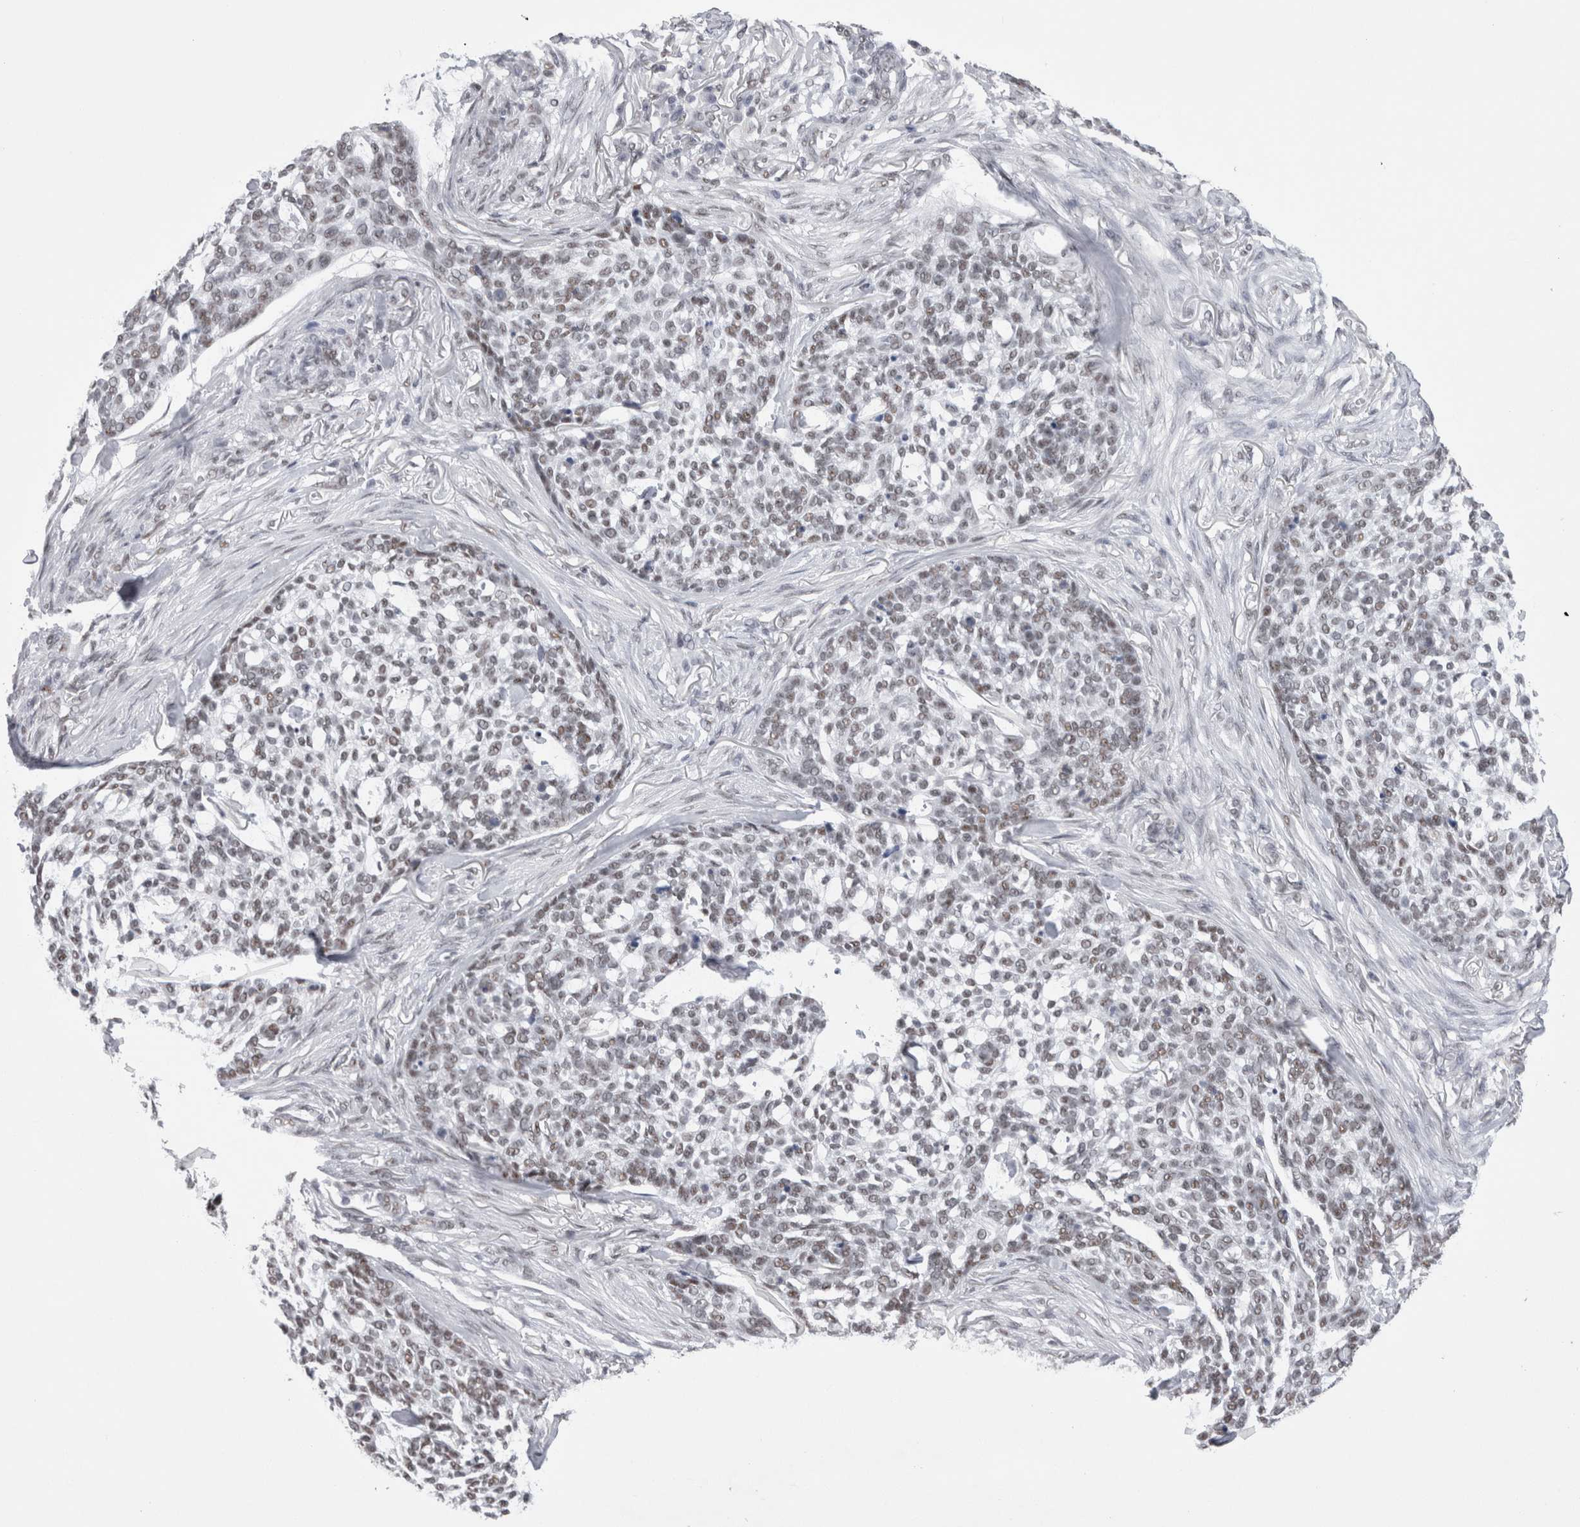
{"staining": {"intensity": "moderate", "quantity": "25%-75%", "location": "nuclear"}, "tissue": "skin cancer", "cell_type": "Tumor cells", "image_type": "cancer", "snomed": [{"axis": "morphology", "description": "Basal cell carcinoma"}, {"axis": "topography", "description": "Skin"}], "caption": "Protein staining reveals moderate nuclear positivity in about 25%-75% of tumor cells in skin cancer (basal cell carcinoma).", "gene": "API5", "patient": {"sex": "female", "age": 64}}